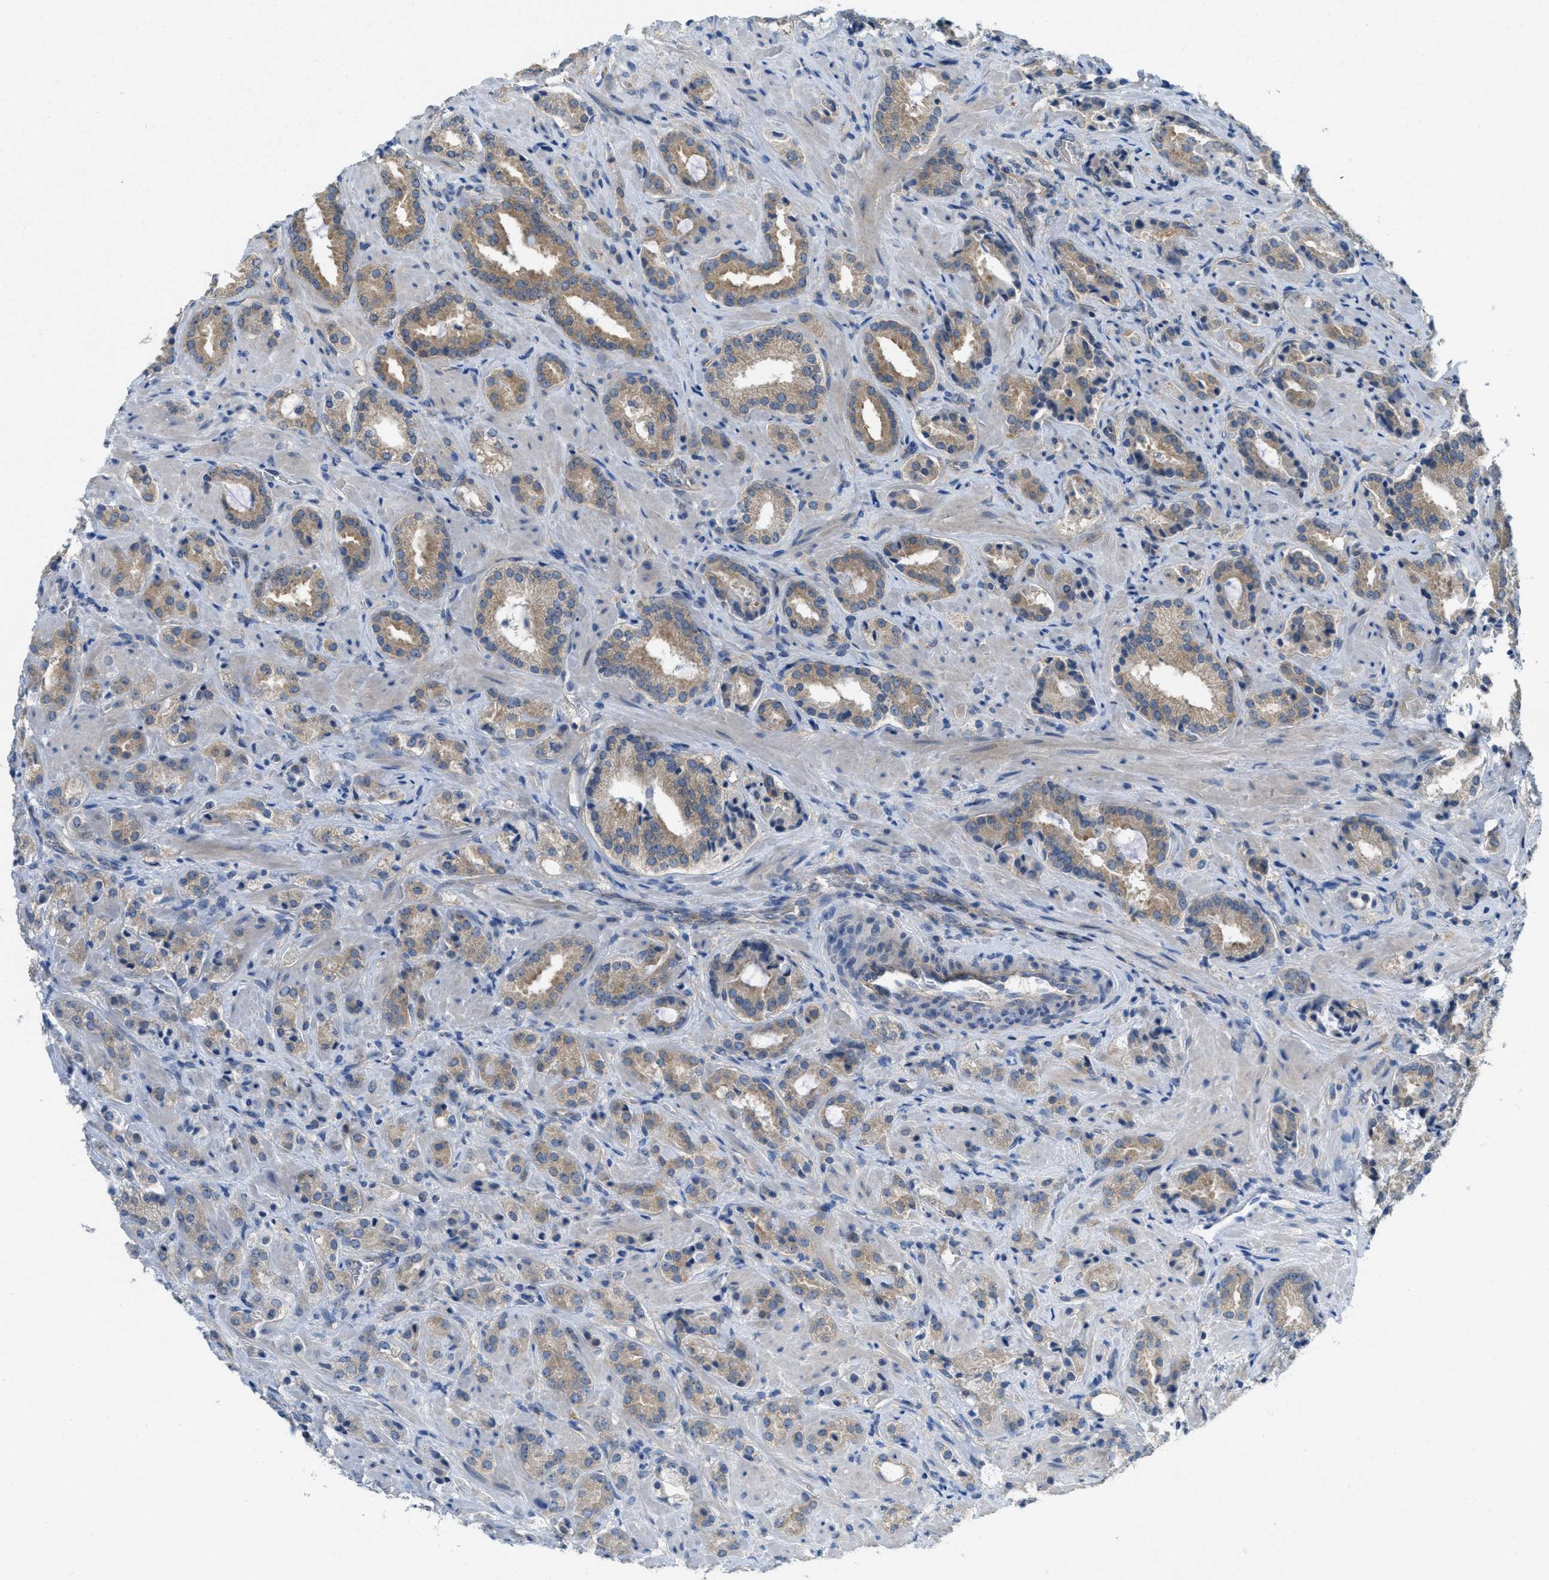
{"staining": {"intensity": "weak", "quantity": ">75%", "location": "cytoplasmic/membranous"}, "tissue": "prostate cancer", "cell_type": "Tumor cells", "image_type": "cancer", "snomed": [{"axis": "morphology", "description": "Adenocarcinoma, High grade"}, {"axis": "topography", "description": "Prostate"}], "caption": "IHC photomicrograph of neoplastic tissue: human prostate cancer (adenocarcinoma (high-grade)) stained using immunohistochemistry (IHC) reveals low levels of weak protein expression localized specifically in the cytoplasmic/membranous of tumor cells, appearing as a cytoplasmic/membranous brown color.", "gene": "ZFYVE9", "patient": {"sex": "male", "age": 64}}